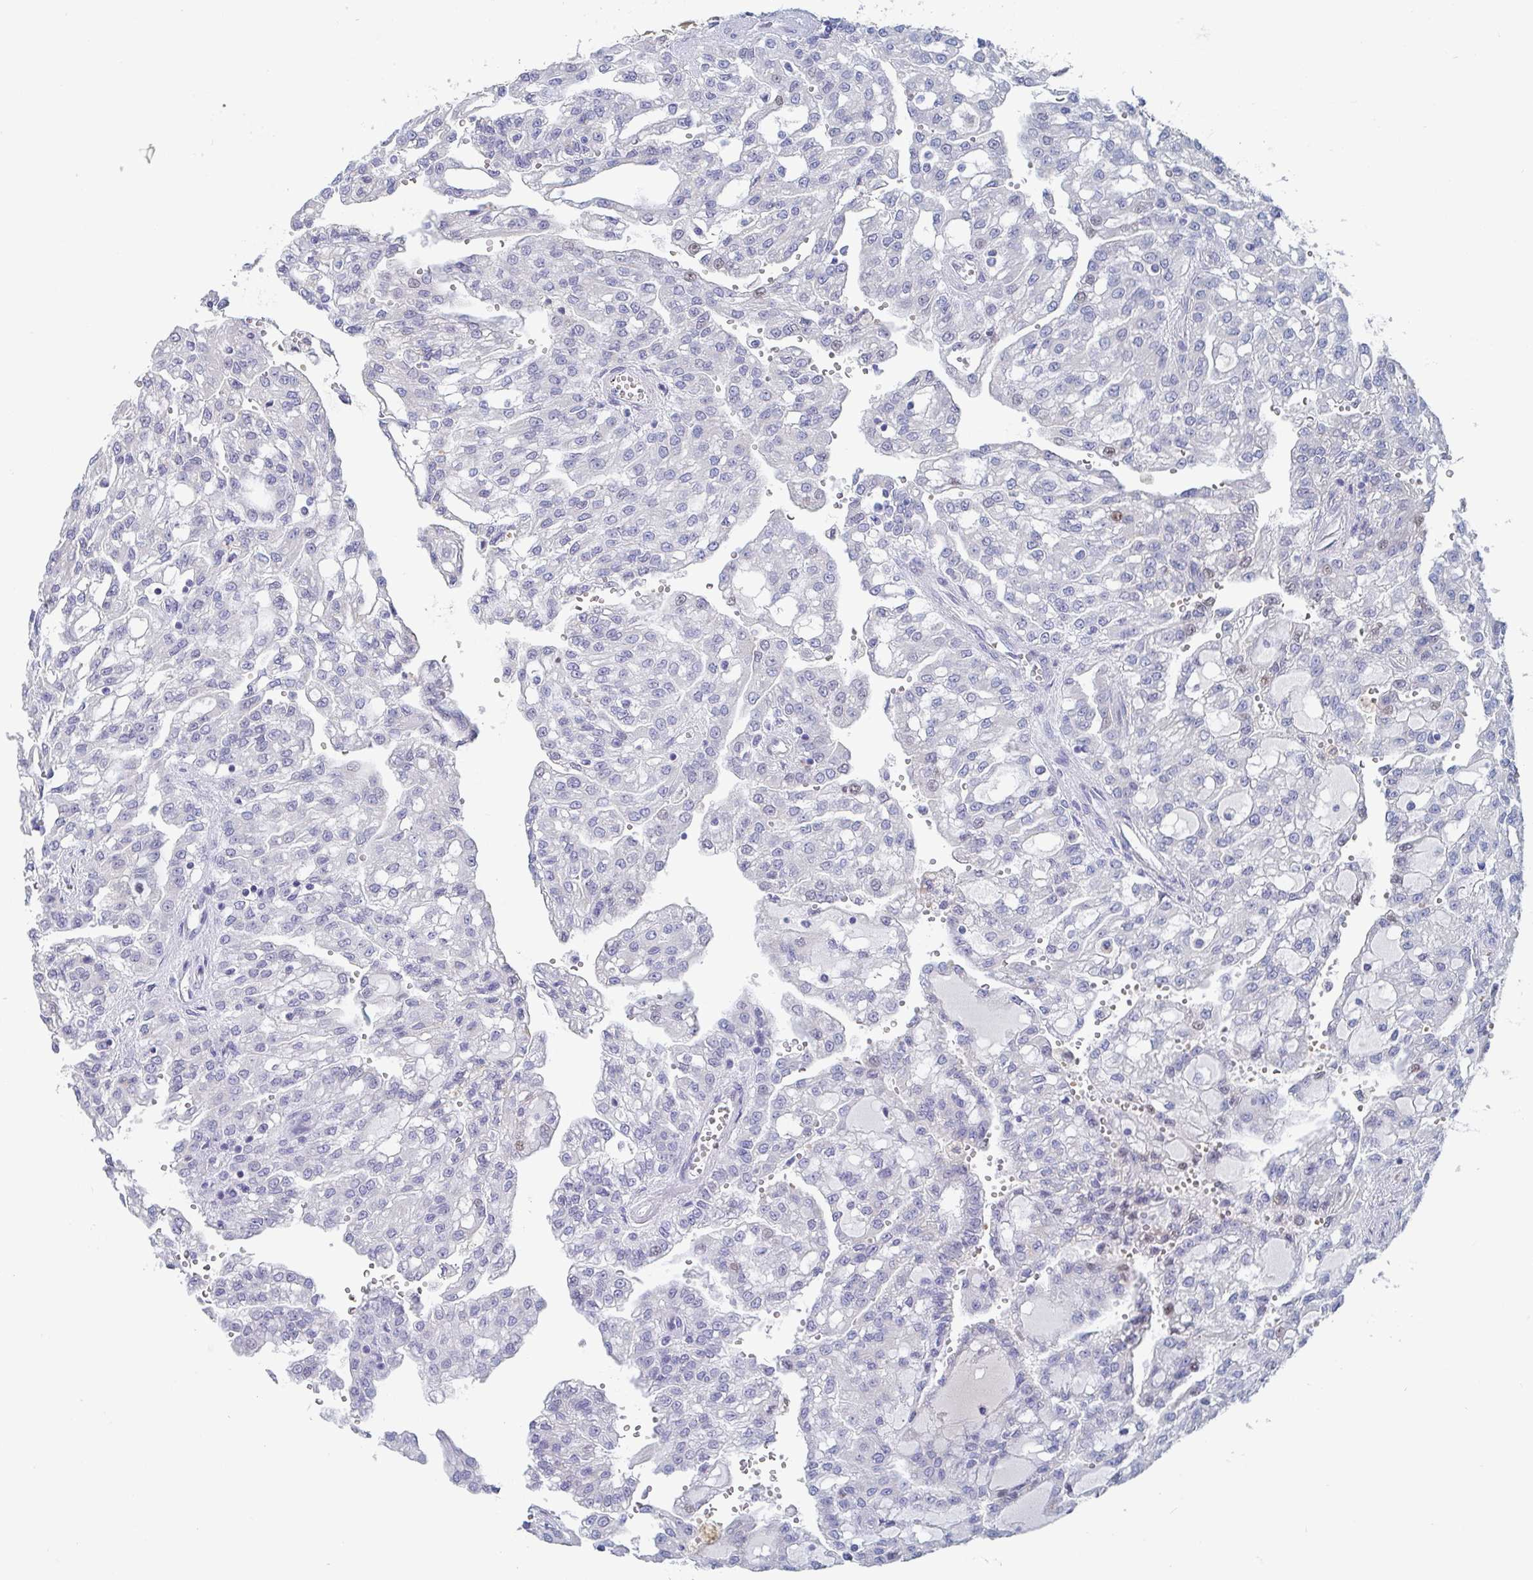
{"staining": {"intensity": "negative", "quantity": "none", "location": "none"}, "tissue": "renal cancer", "cell_type": "Tumor cells", "image_type": "cancer", "snomed": [{"axis": "morphology", "description": "Adenocarcinoma, NOS"}, {"axis": "topography", "description": "Kidney"}], "caption": "DAB (3,3'-diaminobenzidine) immunohistochemical staining of renal cancer shows no significant expression in tumor cells.", "gene": "NT5C3B", "patient": {"sex": "male", "age": 63}}